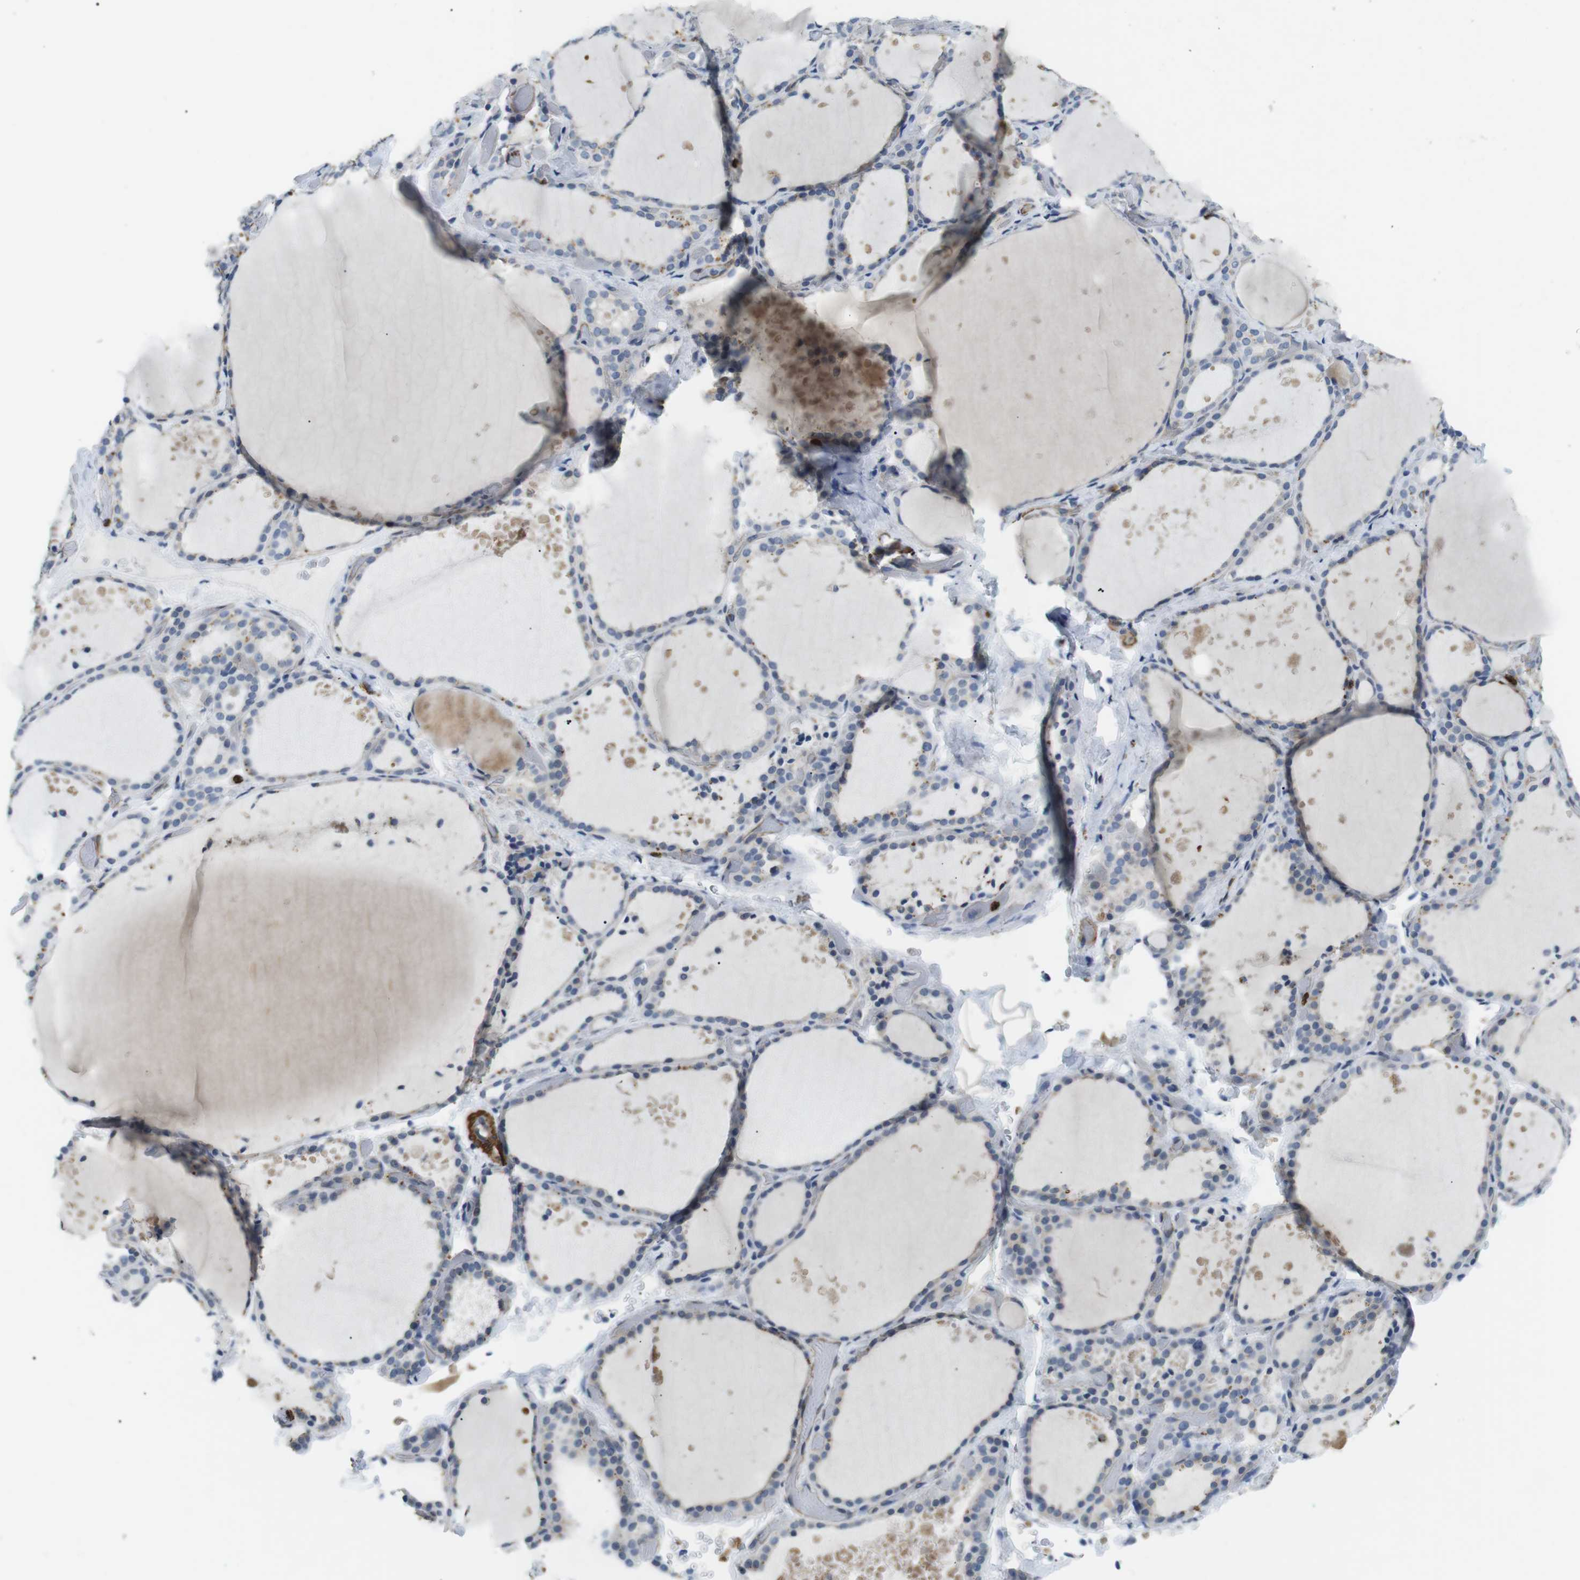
{"staining": {"intensity": "weak", "quantity": "<25%", "location": "cytoplasmic/membranous"}, "tissue": "thyroid gland", "cell_type": "Glandular cells", "image_type": "normal", "snomed": [{"axis": "morphology", "description": "Normal tissue, NOS"}, {"axis": "topography", "description": "Thyroid gland"}], "caption": "Glandular cells show no significant staining in unremarkable thyroid gland. (Brightfield microscopy of DAB (3,3'-diaminobenzidine) IHC at high magnification).", "gene": "GZMM", "patient": {"sex": "female", "age": 44}}